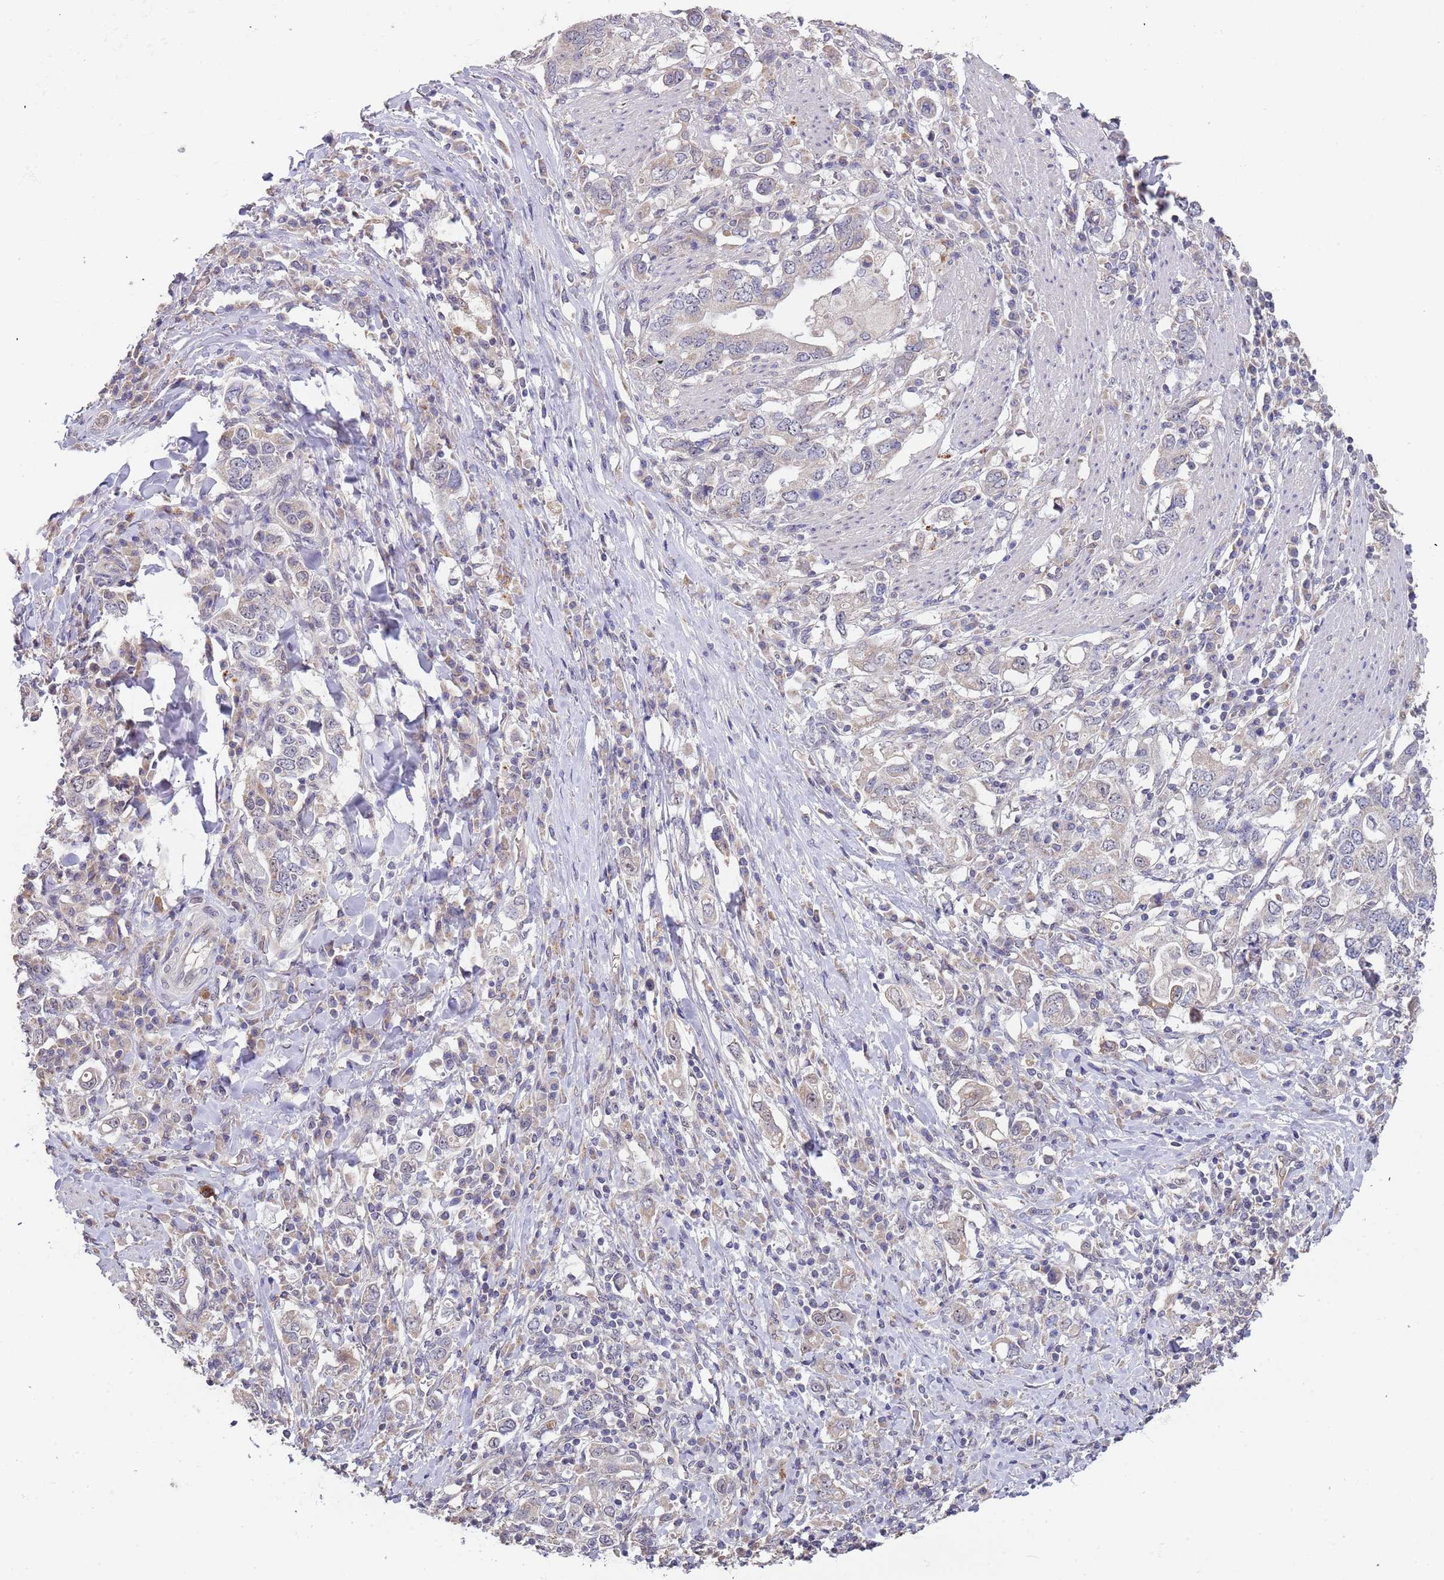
{"staining": {"intensity": "negative", "quantity": "none", "location": "none"}, "tissue": "stomach cancer", "cell_type": "Tumor cells", "image_type": "cancer", "snomed": [{"axis": "morphology", "description": "Adenocarcinoma, NOS"}, {"axis": "topography", "description": "Stomach, upper"}, {"axis": "topography", "description": "Stomach"}], "caption": "The image reveals no staining of tumor cells in adenocarcinoma (stomach).", "gene": "TMEM64", "patient": {"sex": "male", "age": 62}}